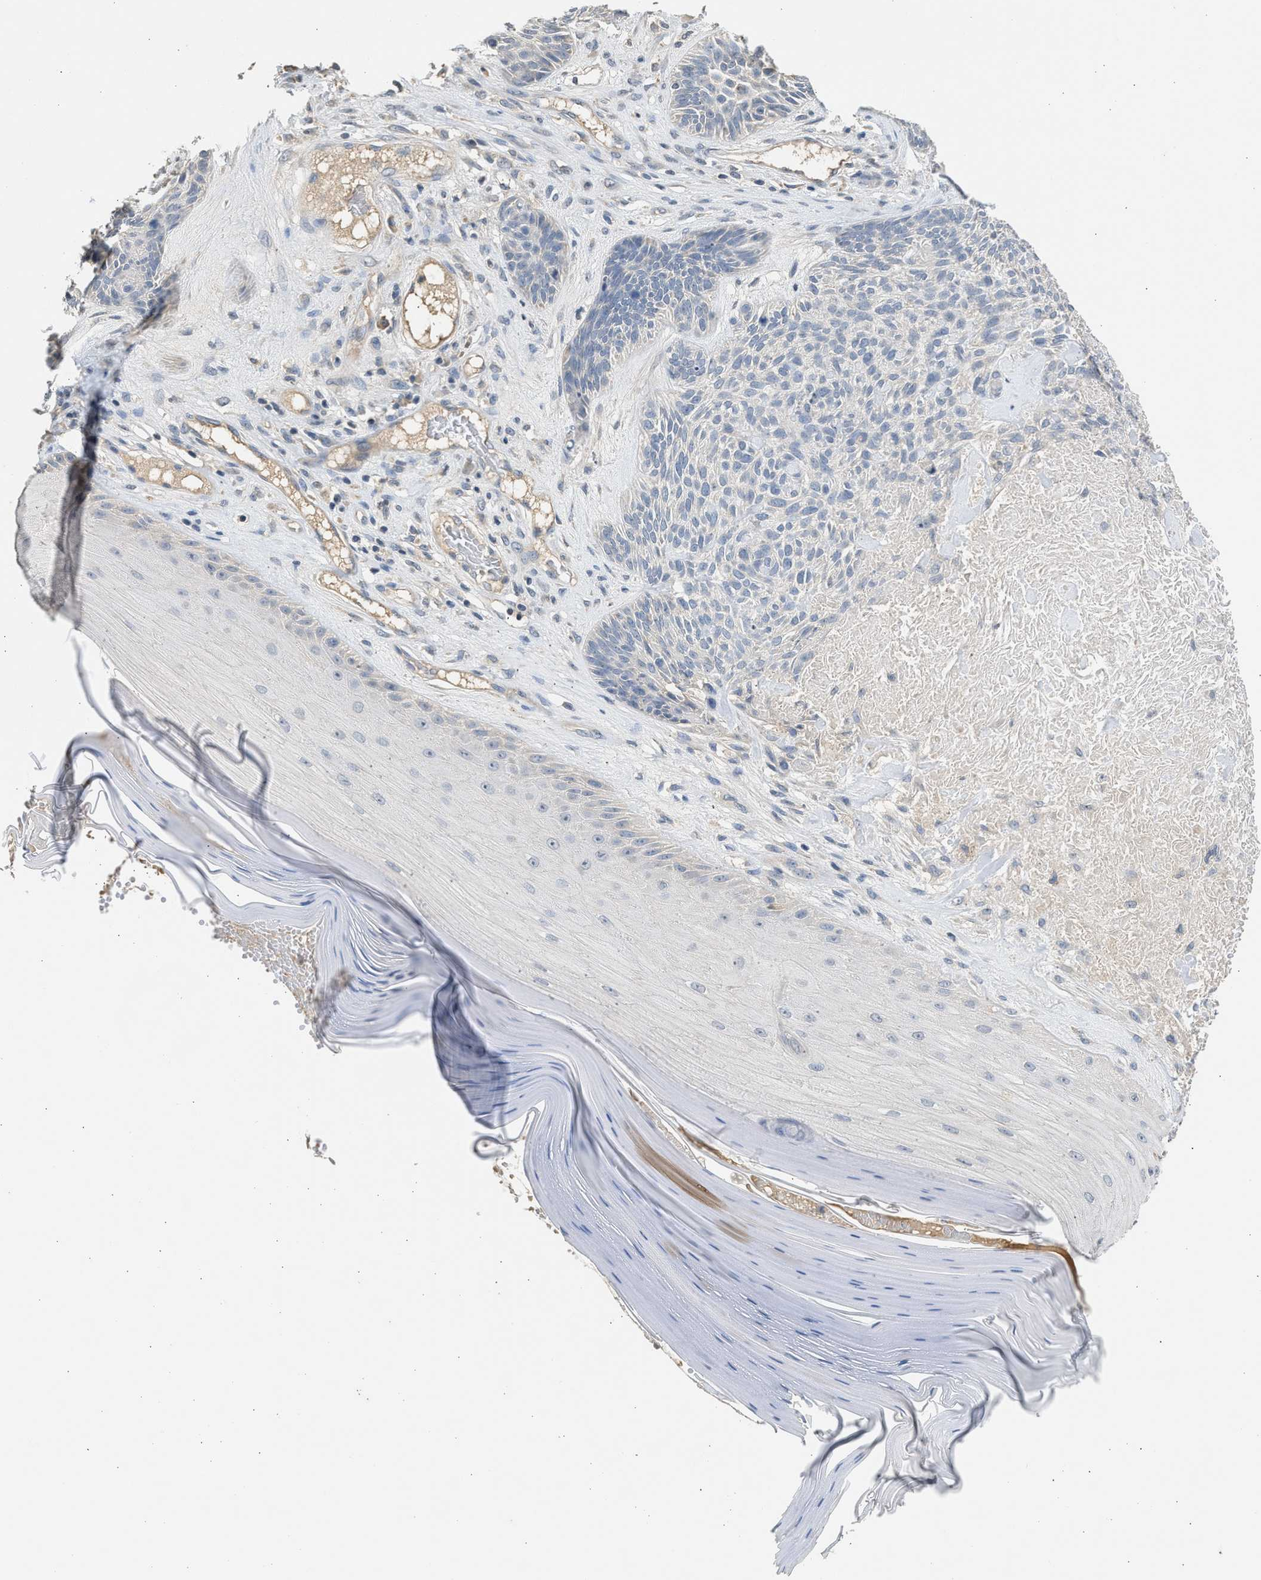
{"staining": {"intensity": "negative", "quantity": "none", "location": "none"}, "tissue": "skin cancer", "cell_type": "Tumor cells", "image_type": "cancer", "snomed": [{"axis": "morphology", "description": "Basal cell carcinoma"}, {"axis": "topography", "description": "Skin"}], "caption": "Immunohistochemistry of skin cancer demonstrates no expression in tumor cells.", "gene": "SULT2A1", "patient": {"sex": "male", "age": 55}}